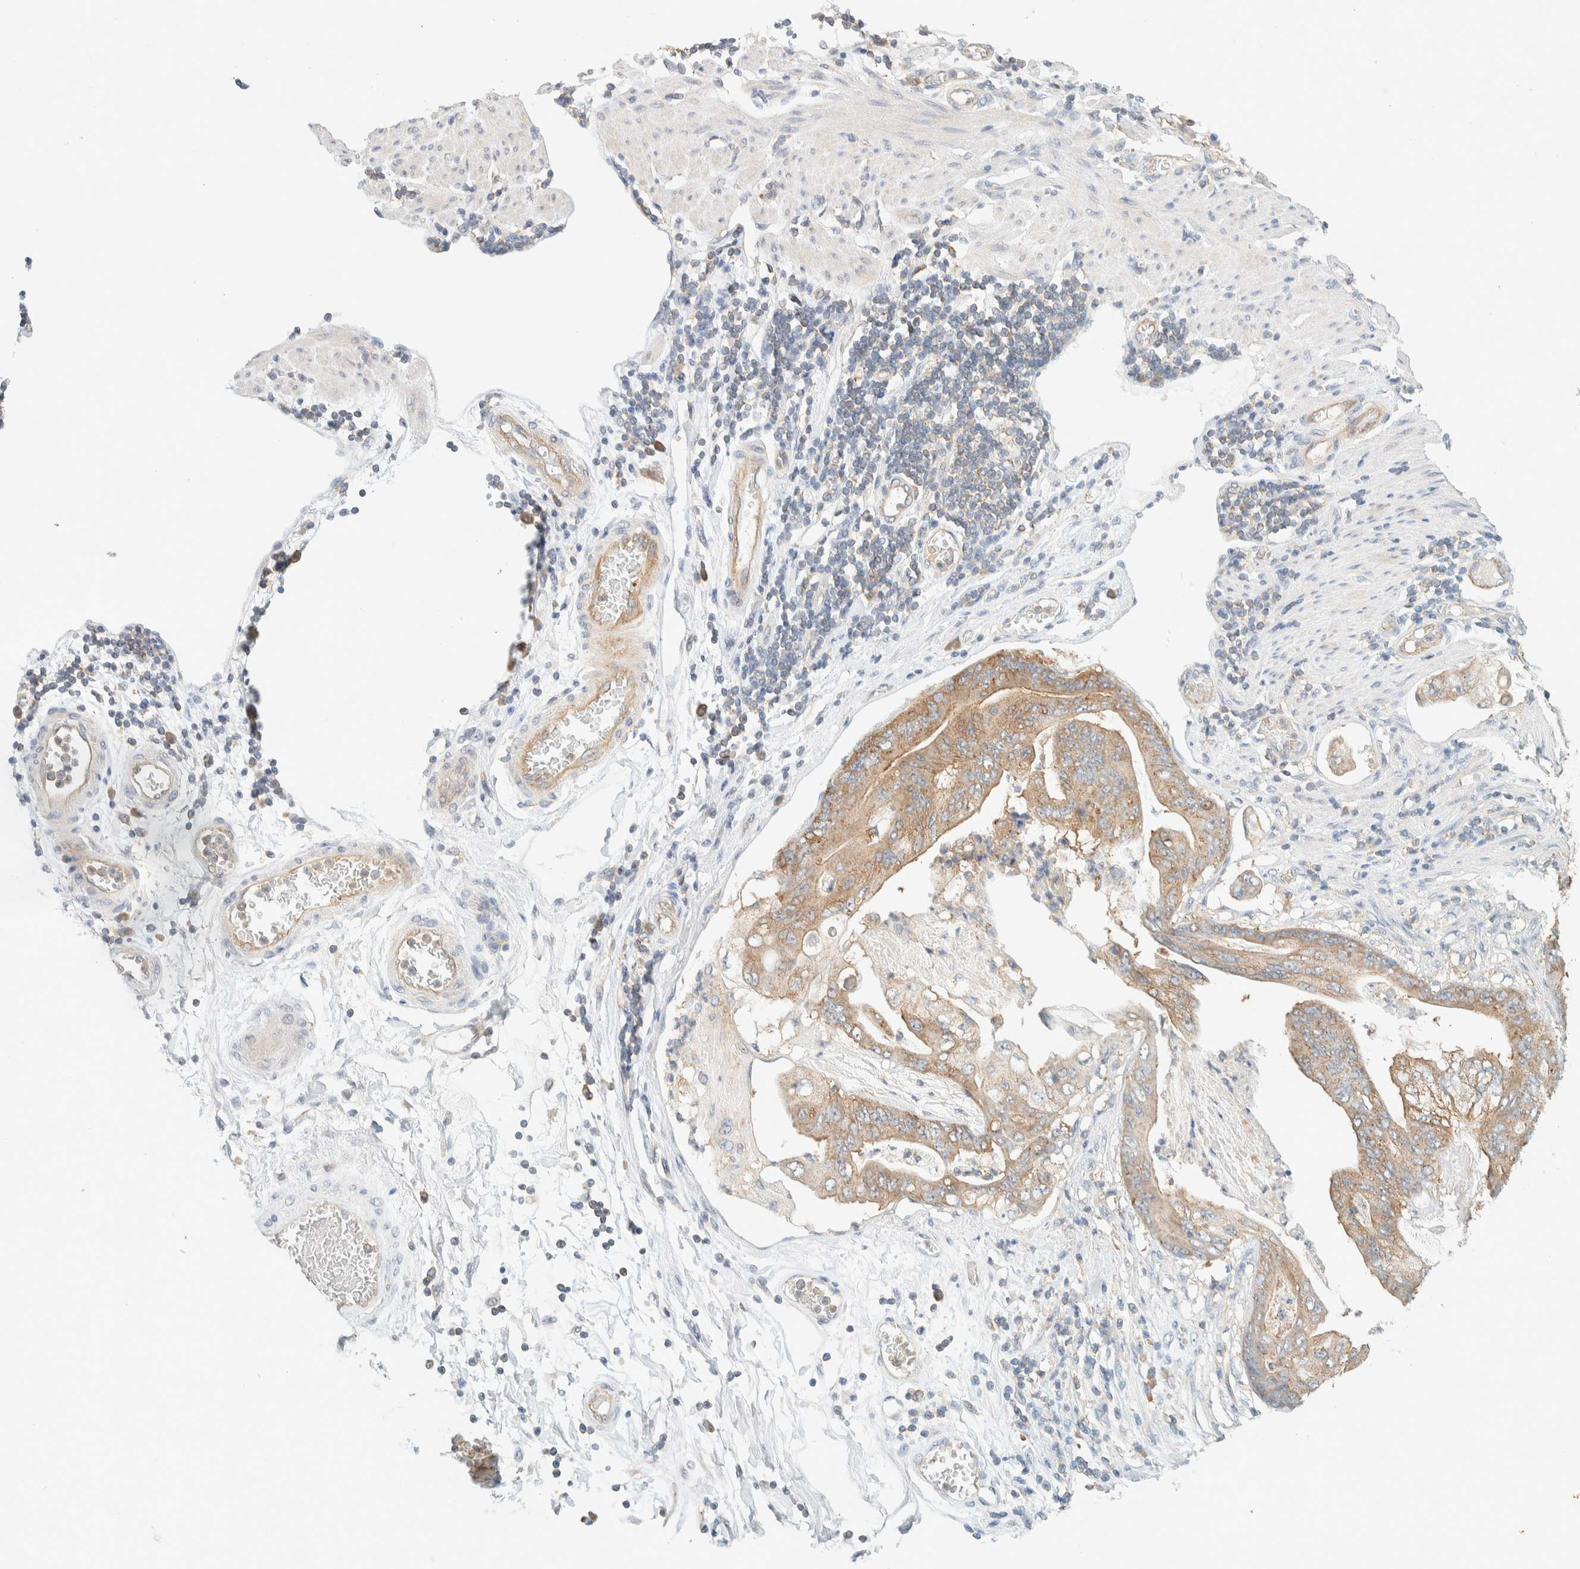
{"staining": {"intensity": "moderate", "quantity": ">75%", "location": "cytoplasmic/membranous"}, "tissue": "stomach cancer", "cell_type": "Tumor cells", "image_type": "cancer", "snomed": [{"axis": "morphology", "description": "Adenocarcinoma, NOS"}, {"axis": "topography", "description": "Stomach"}], "caption": "The immunohistochemical stain shows moderate cytoplasmic/membranous expression in tumor cells of stomach adenocarcinoma tissue.", "gene": "TBC1D8B", "patient": {"sex": "female", "age": 73}}